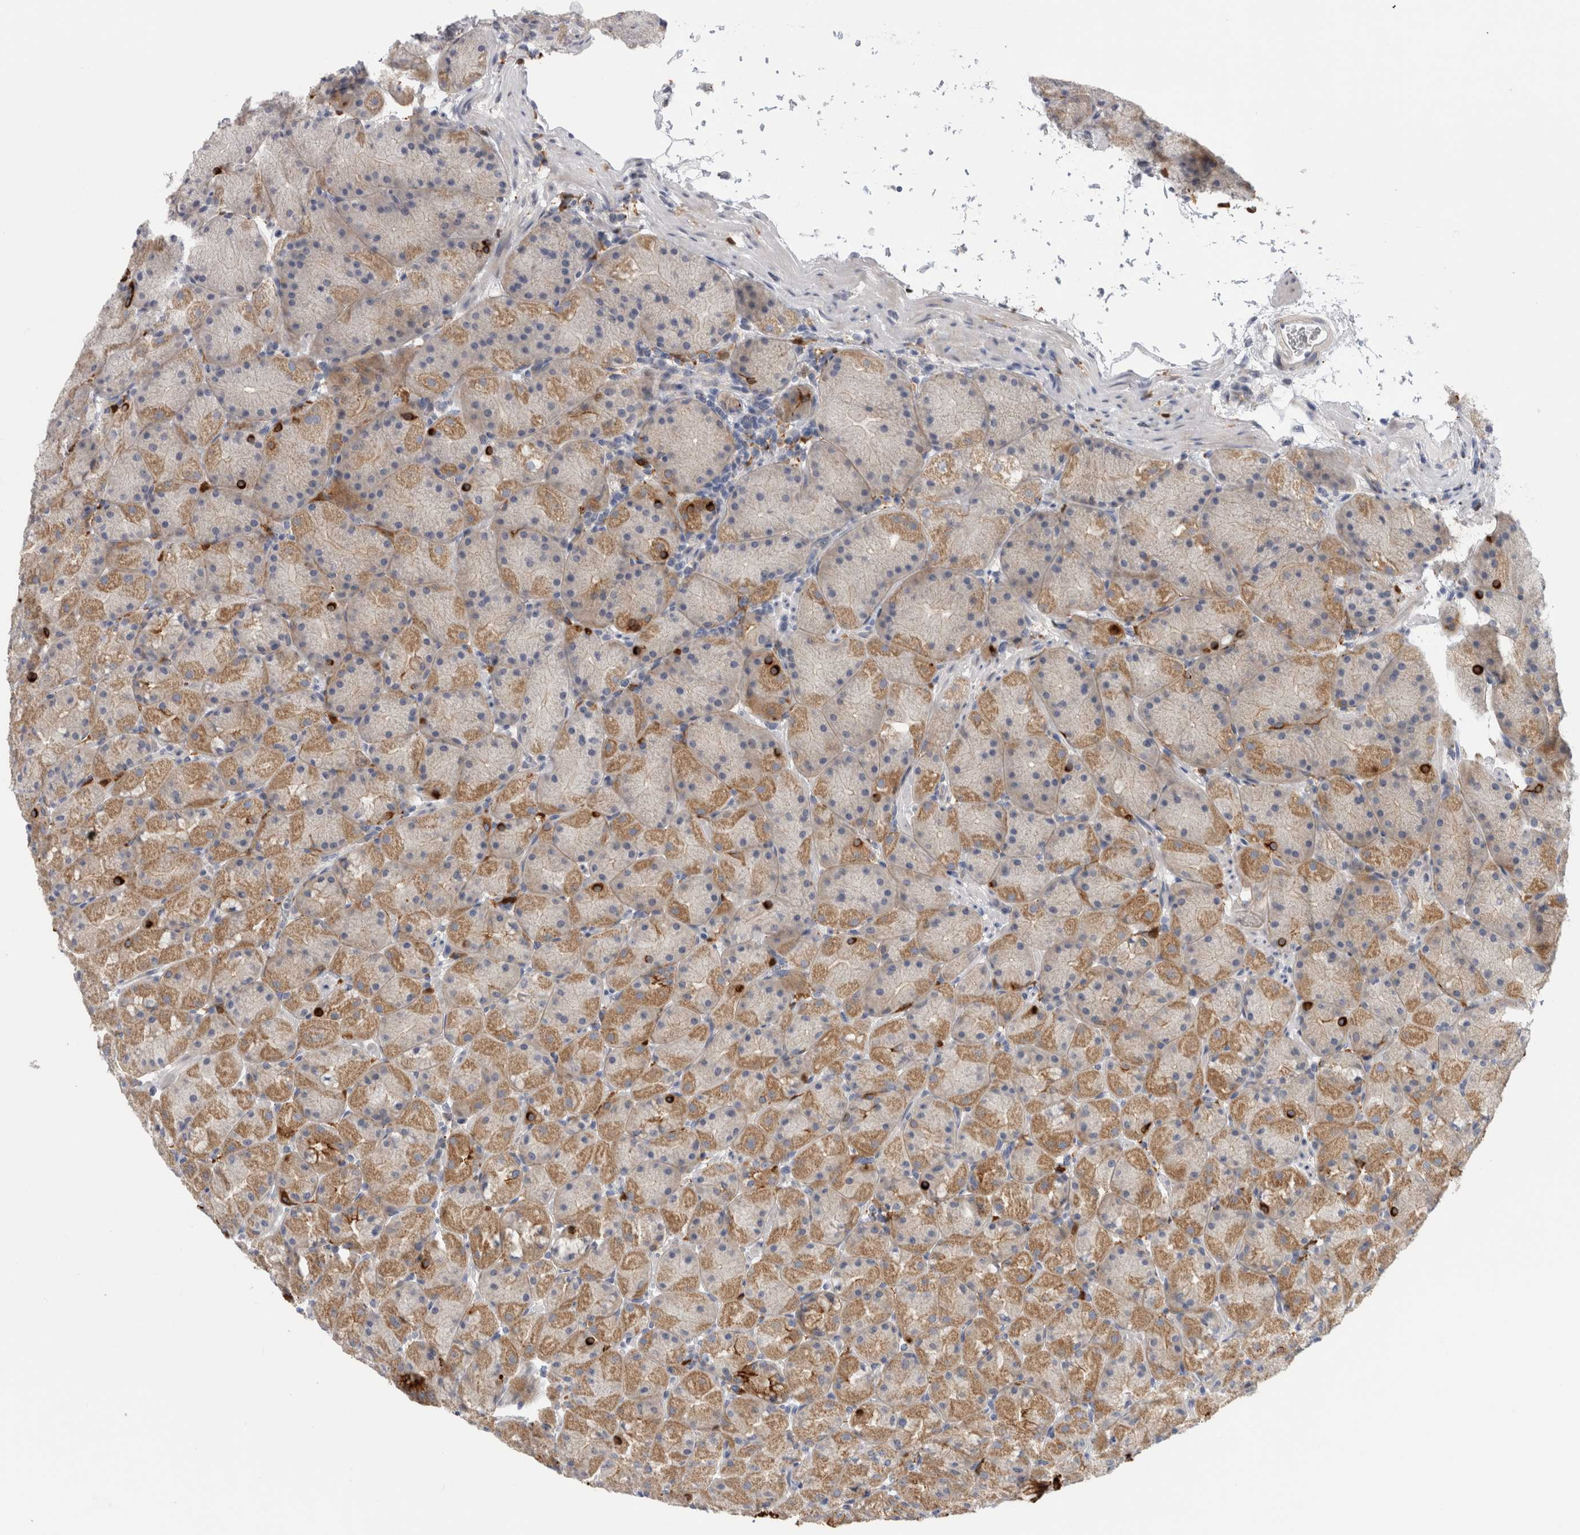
{"staining": {"intensity": "strong", "quantity": "25%-75%", "location": "cytoplasmic/membranous"}, "tissue": "stomach", "cell_type": "Glandular cells", "image_type": "normal", "snomed": [{"axis": "morphology", "description": "Normal tissue, NOS"}, {"axis": "topography", "description": "Stomach, upper"}, {"axis": "topography", "description": "Stomach"}], "caption": "Immunohistochemical staining of normal stomach reveals 25%-75% levels of strong cytoplasmic/membranous protein staining in approximately 25%-75% of glandular cells. The staining was performed using DAB (3,3'-diaminobenzidine), with brown indicating positive protein expression. Nuclei are stained blue with hematoxylin.", "gene": "SLC20A2", "patient": {"sex": "male", "age": 48}}